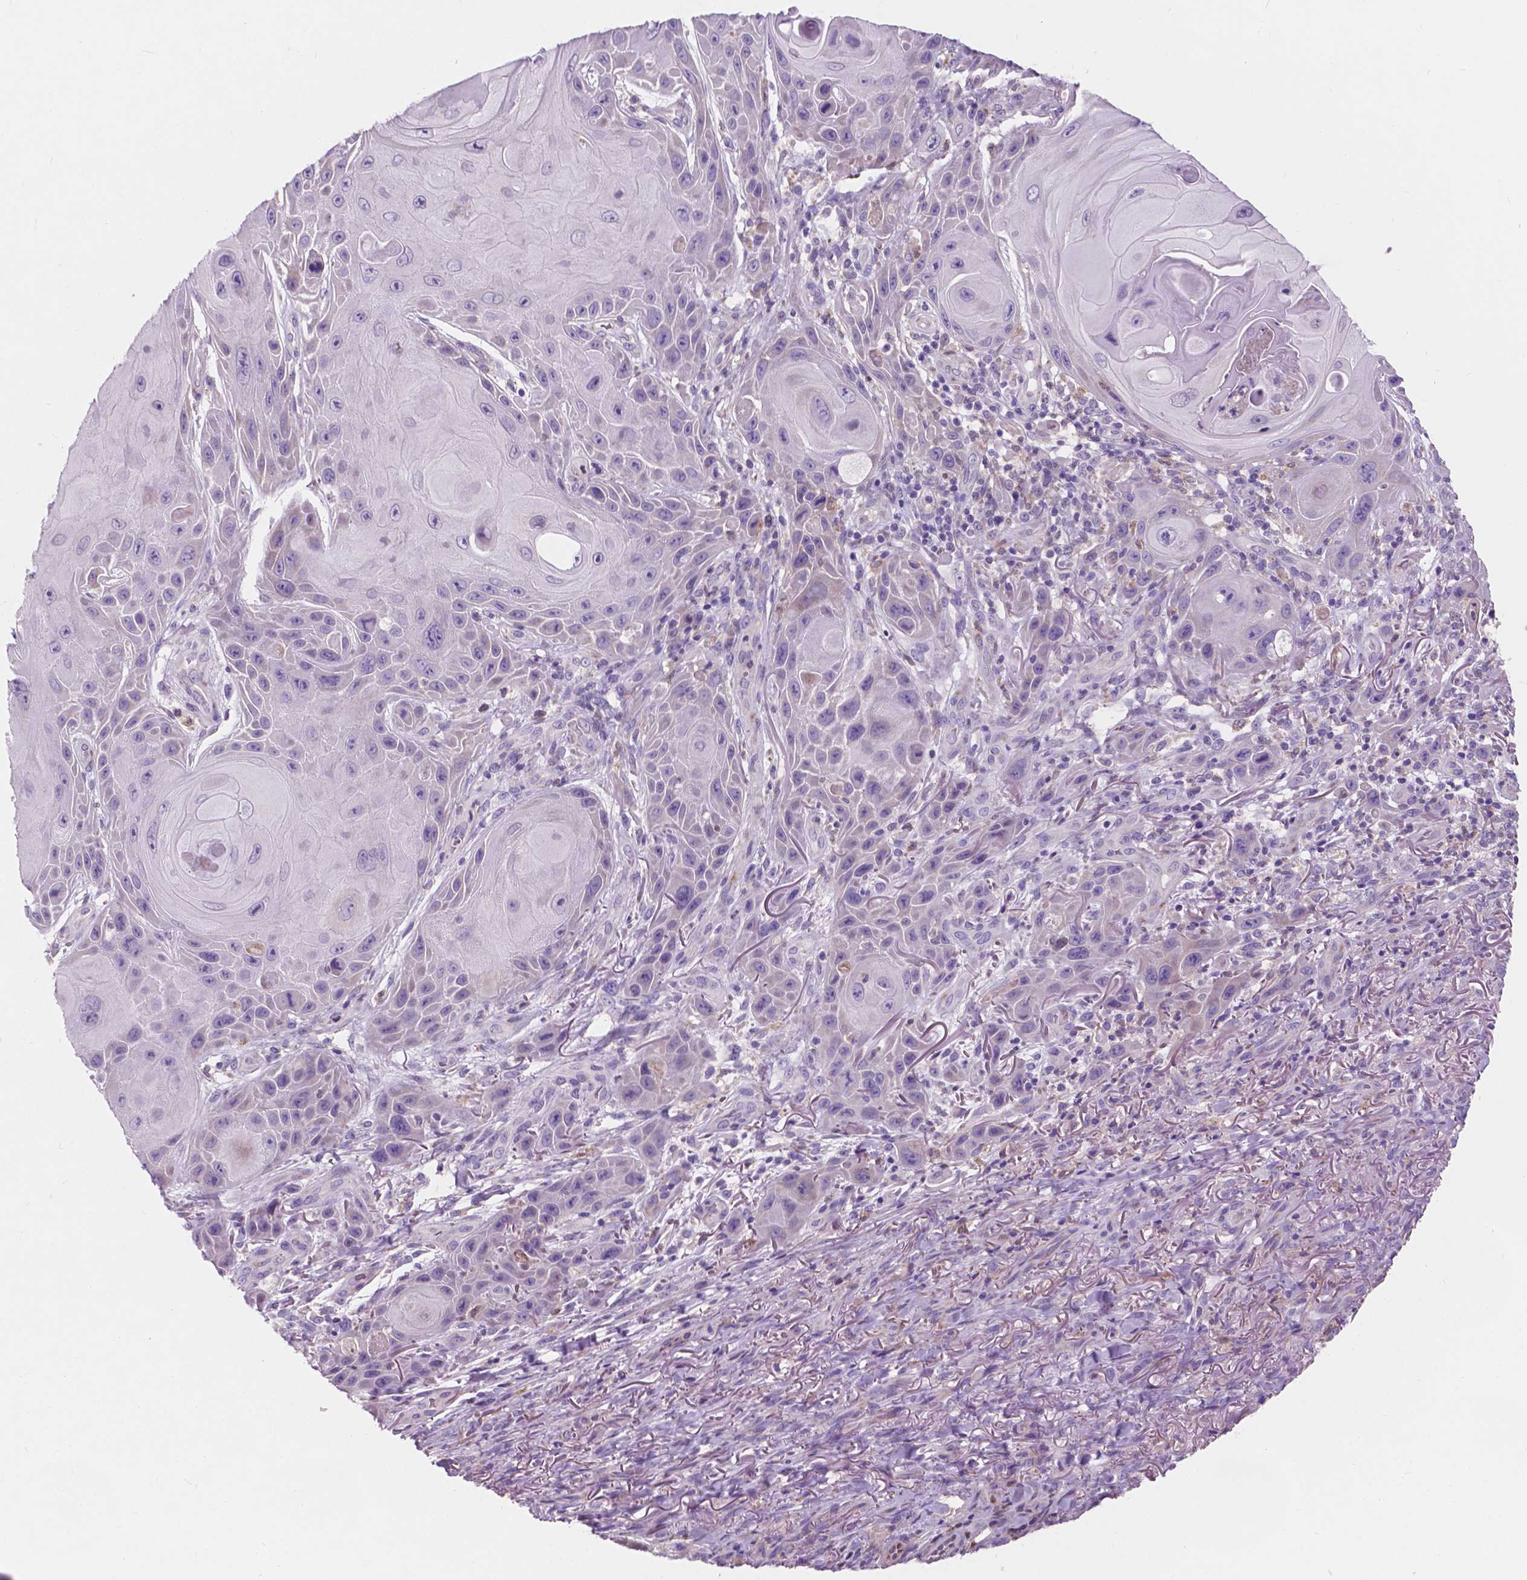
{"staining": {"intensity": "negative", "quantity": "none", "location": "none"}, "tissue": "skin cancer", "cell_type": "Tumor cells", "image_type": "cancer", "snomed": [{"axis": "morphology", "description": "Squamous cell carcinoma, NOS"}, {"axis": "topography", "description": "Skin"}], "caption": "Human squamous cell carcinoma (skin) stained for a protein using immunohistochemistry displays no expression in tumor cells.", "gene": "IREB2", "patient": {"sex": "female", "age": 94}}